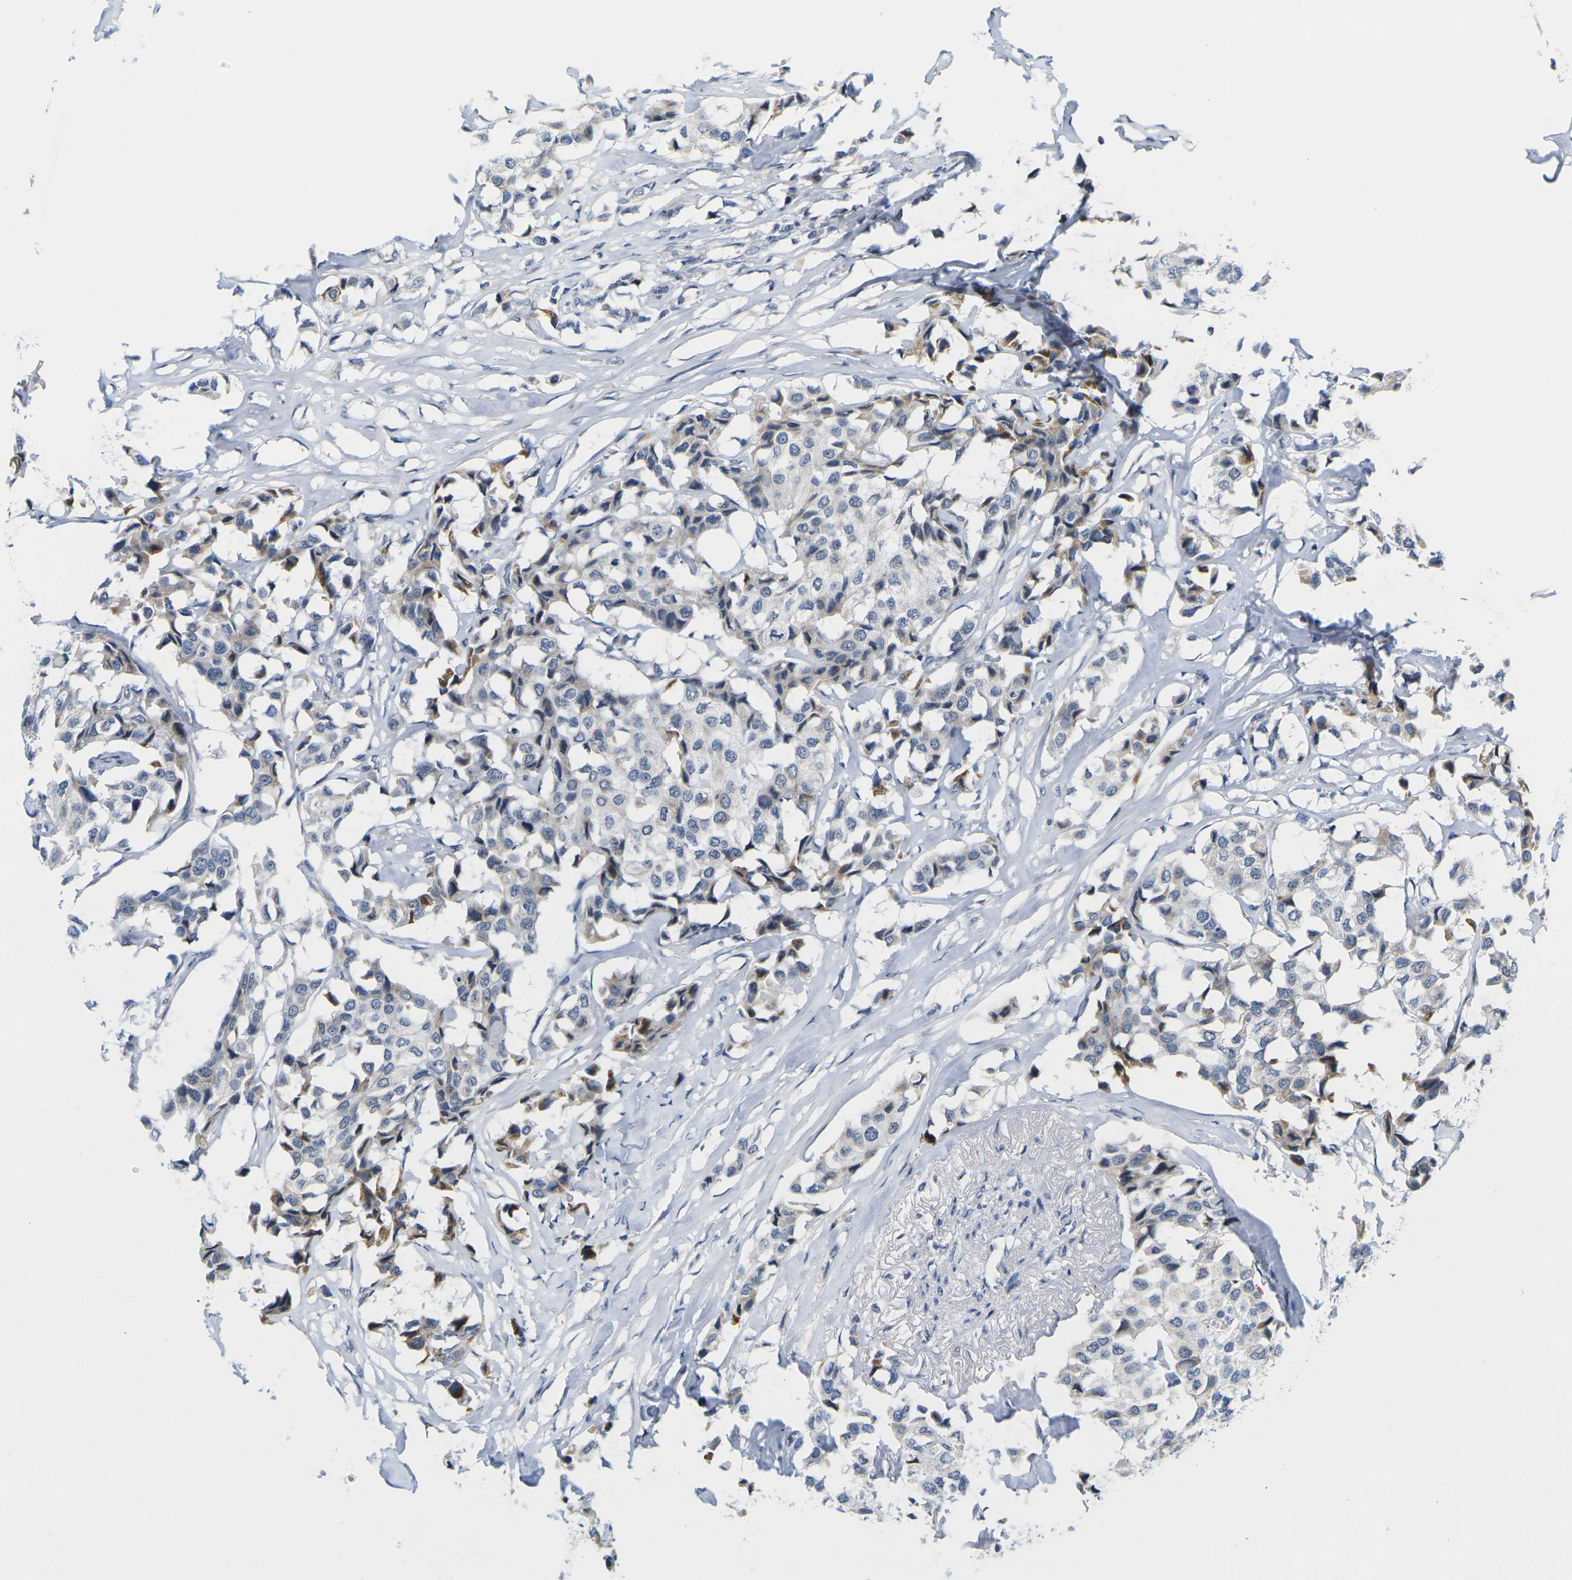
{"staining": {"intensity": "moderate", "quantity": "<25%", "location": "cytoplasmic/membranous"}, "tissue": "breast cancer", "cell_type": "Tumor cells", "image_type": "cancer", "snomed": [{"axis": "morphology", "description": "Duct carcinoma"}, {"axis": "topography", "description": "Breast"}], "caption": "High-magnification brightfield microscopy of breast cancer (invasive ductal carcinoma) stained with DAB (brown) and counterstained with hematoxylin (blue). tumor cells exhibit moderate cytoplasmic/membranous expression is appreciated in approximately<25% of cells.", "gene": "OTOF", "patient": {"sex": "female", "age": 80}}